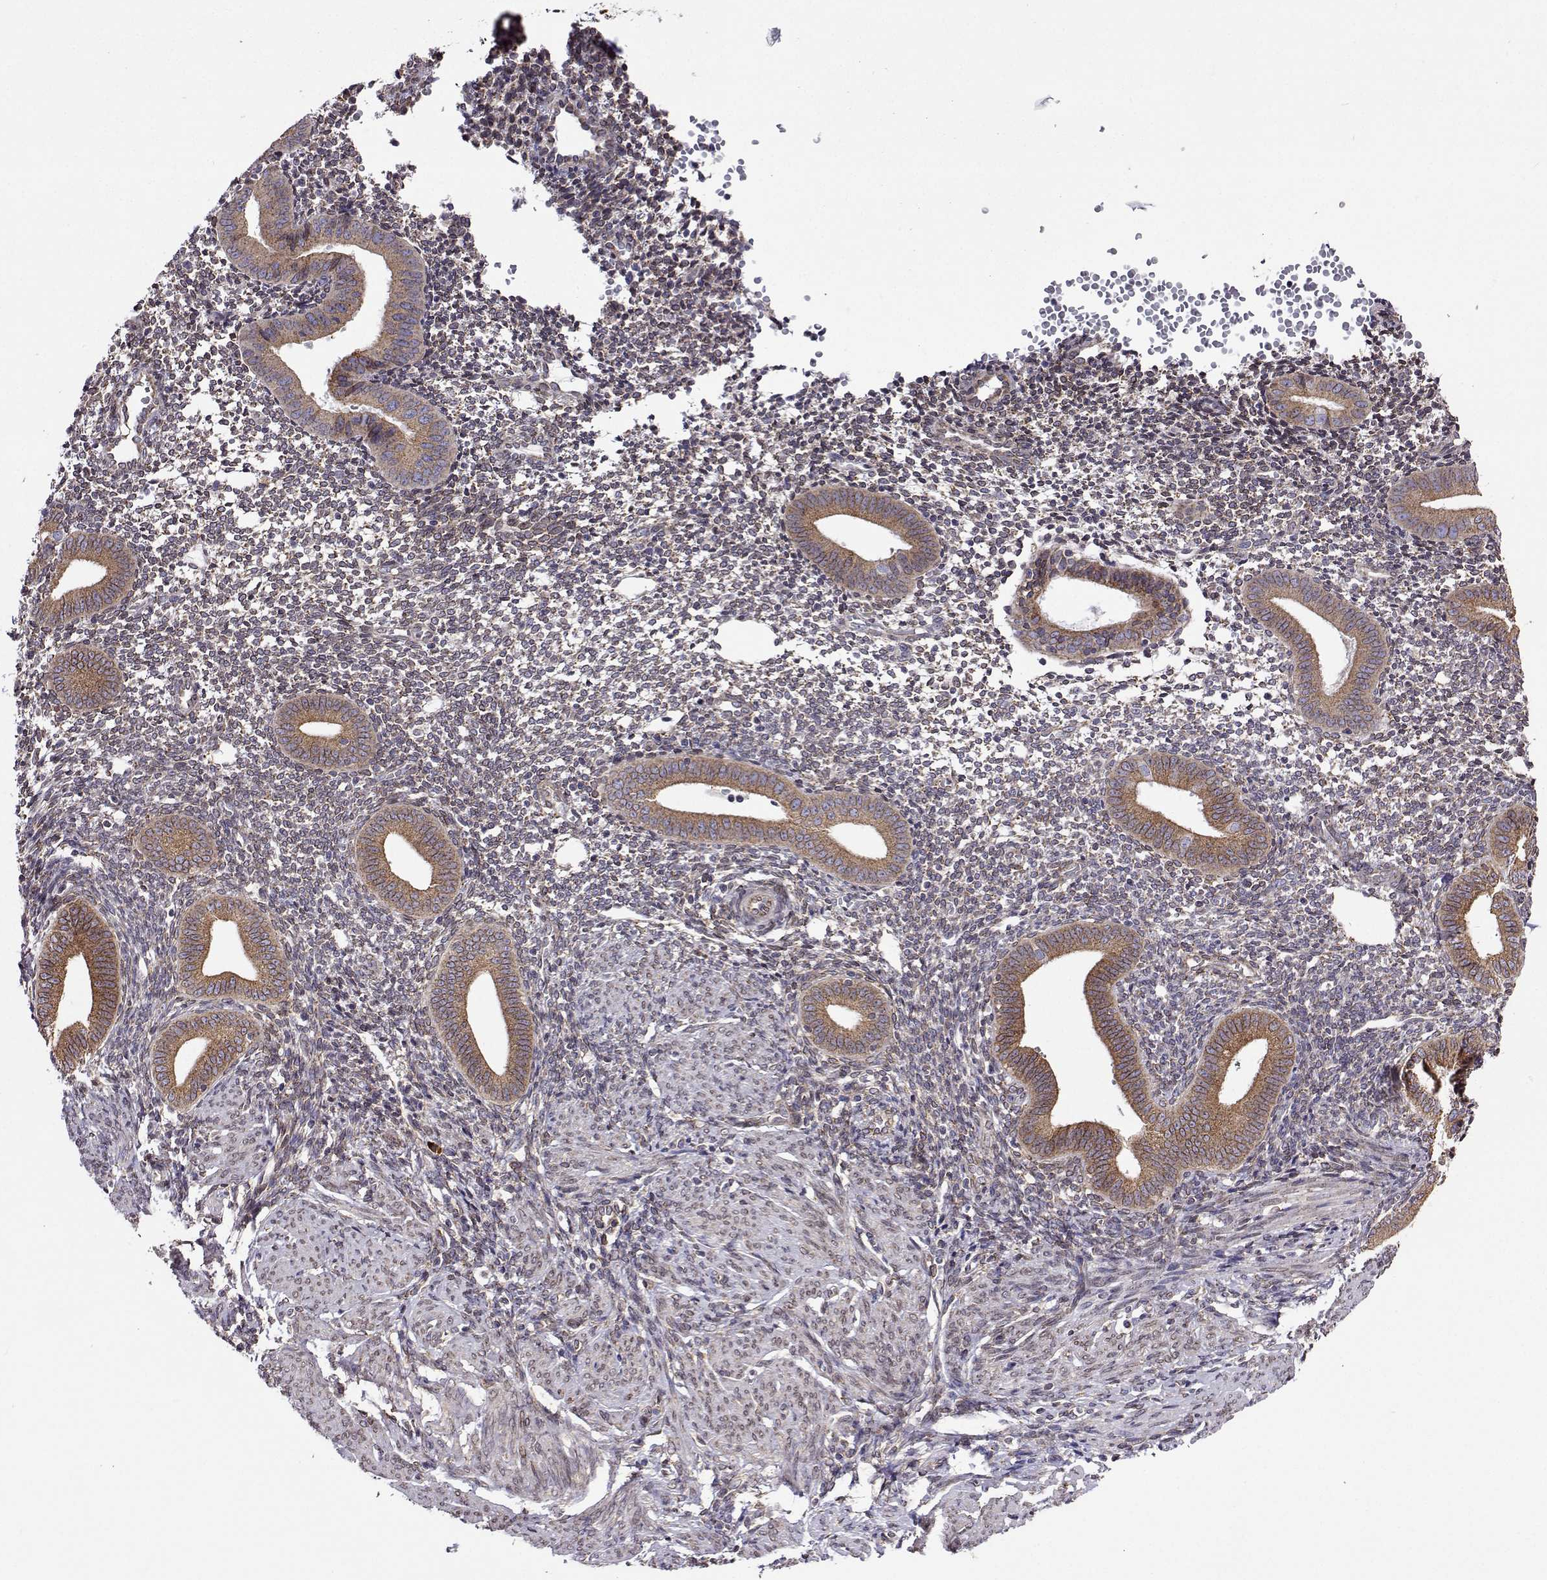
{"staining": {"intensity": "weak", "quantity": "<25%", "location": "cytoplasmic/membranous"}, "tissue": "endometrium", "cell_type": "Cells in endometrial stroma", "image_type": "normal", "snomed": [{"axis": "morphology", "description": "Normal tissue, NOS"}, {"axis": "topography", "description": "Endometrium"}], "caption": "Photomicrograph shows no protein expression in cells in endometrial stroma of benign endometrium. The staining is performed using DAB brown chromogen with nuclei counter-stained in using hematoxylin.", "gene": "PGRMC2", "patient": {"sex": "female", "age": 40}}